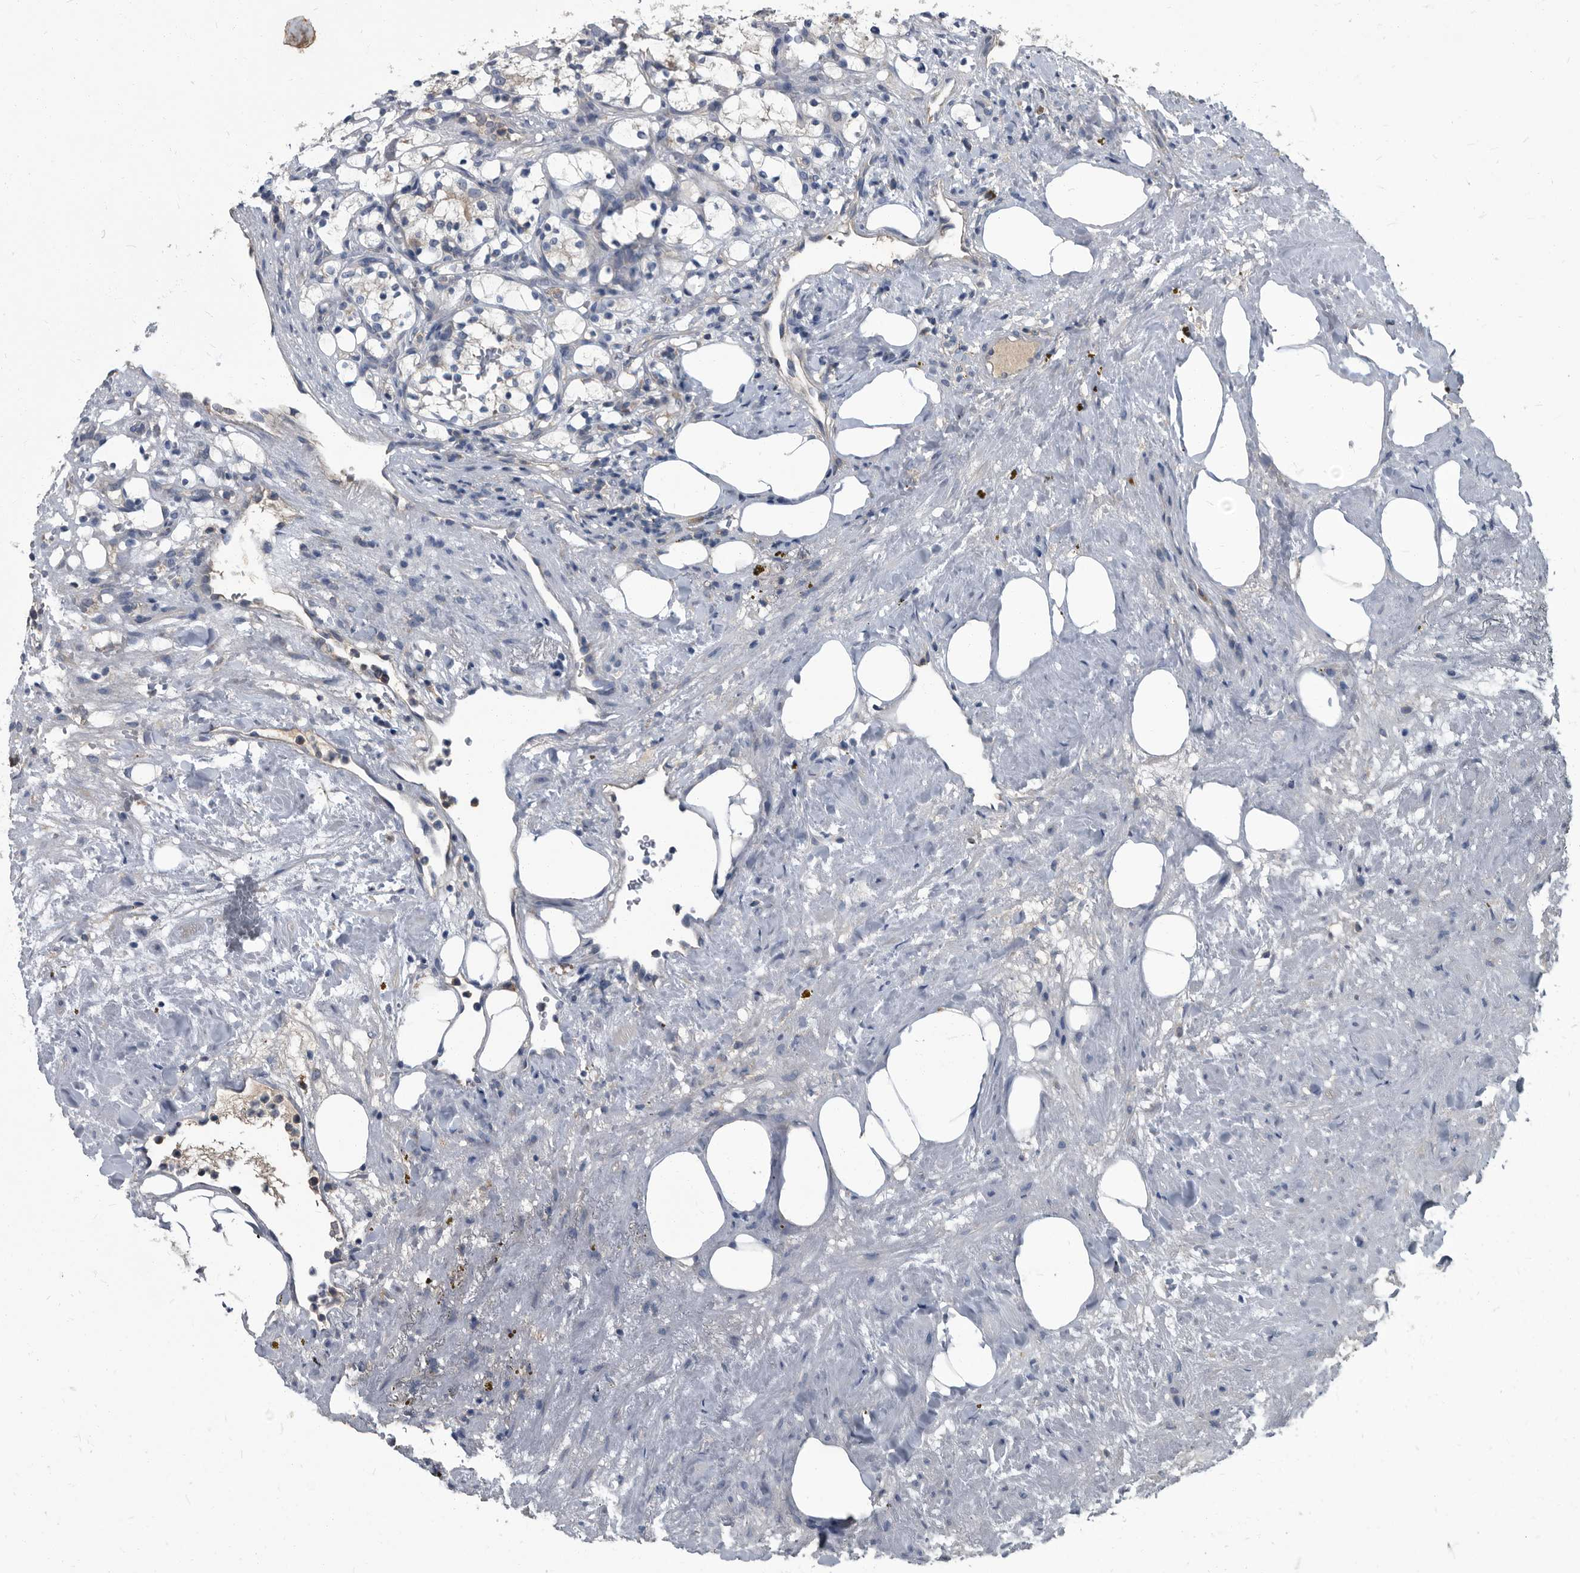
{"staining": {"intensity": "negative", "quantity": "none", "location": "none"}, "tissue": "renal cancer", "cell_type": "Tumor cells", "image_type": "cancer", "snomed": [{"axis": "morphology", "description": "Adenocarcinoma, NOS"}, {"axis": "topography", "description": "Kidney"}], "caption": "High power microscopy image of an immunohistochemistry (IHC) histopathology image of renal adenocarcinoma, revealing no significant positivity in tumor cells.", "gene": "CDV3", "patient": {"sex": "female", "age": 69}}